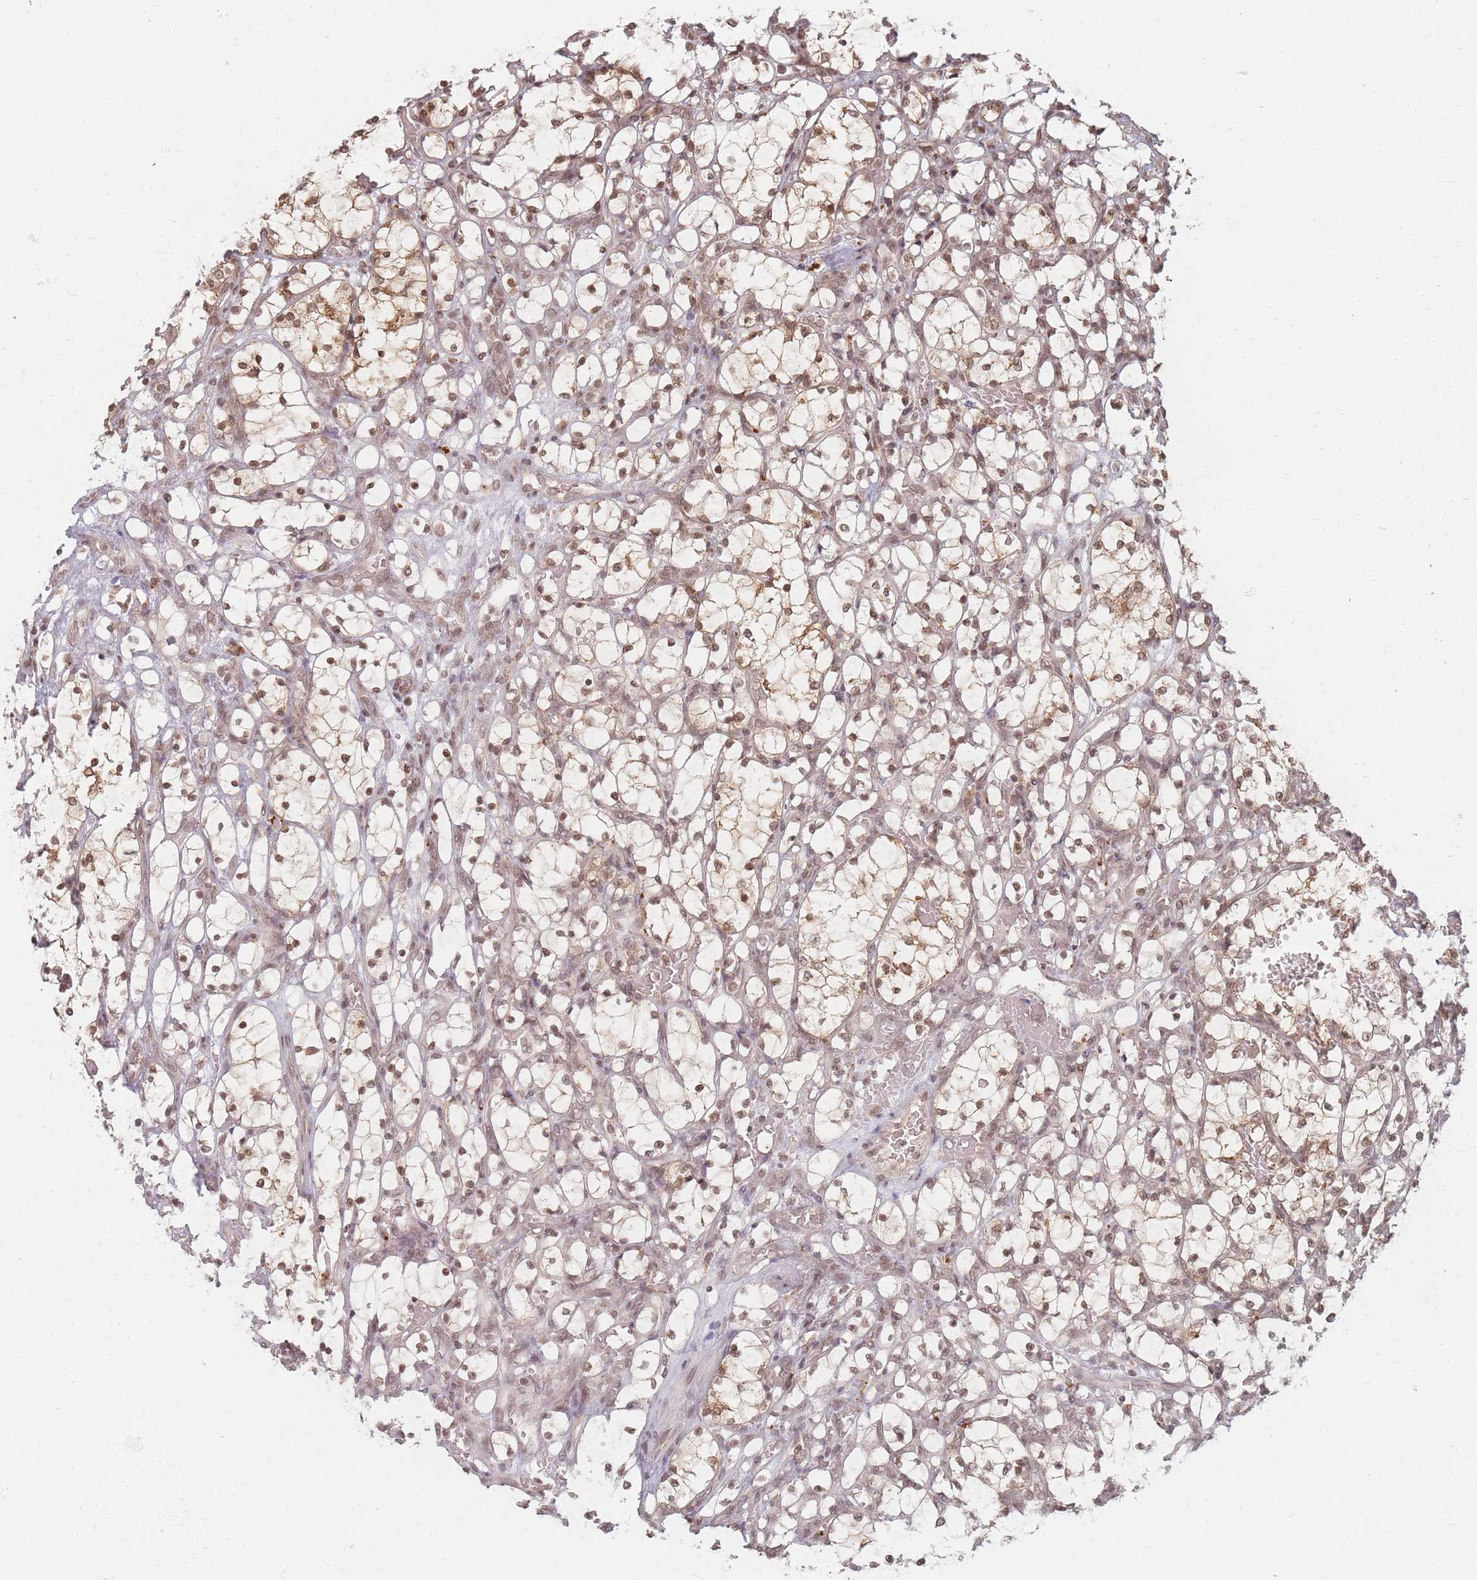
{"staining": {"intensity": "moderate", "quantity": ">75%", "location": "nuclear"}, "tissue": "renal cancer", "cell_type": "Tumor cells", "image_type": "cancer", "snomed": [{"axis": "morphology", "description": "Adenocarcinoma, NOS"}, {"axis": "topography", "description": "Kidney"}], "caption": "Immunohistochemistry (IHC) (DAB (3,3'-diaminobenzidine)) staining of renal adenocarcinoma displays moderate nuclear protein staining in about >75% of tumor cells.", "gene": "SPATA45", "patient": {"sex": "female", "age": 69}}